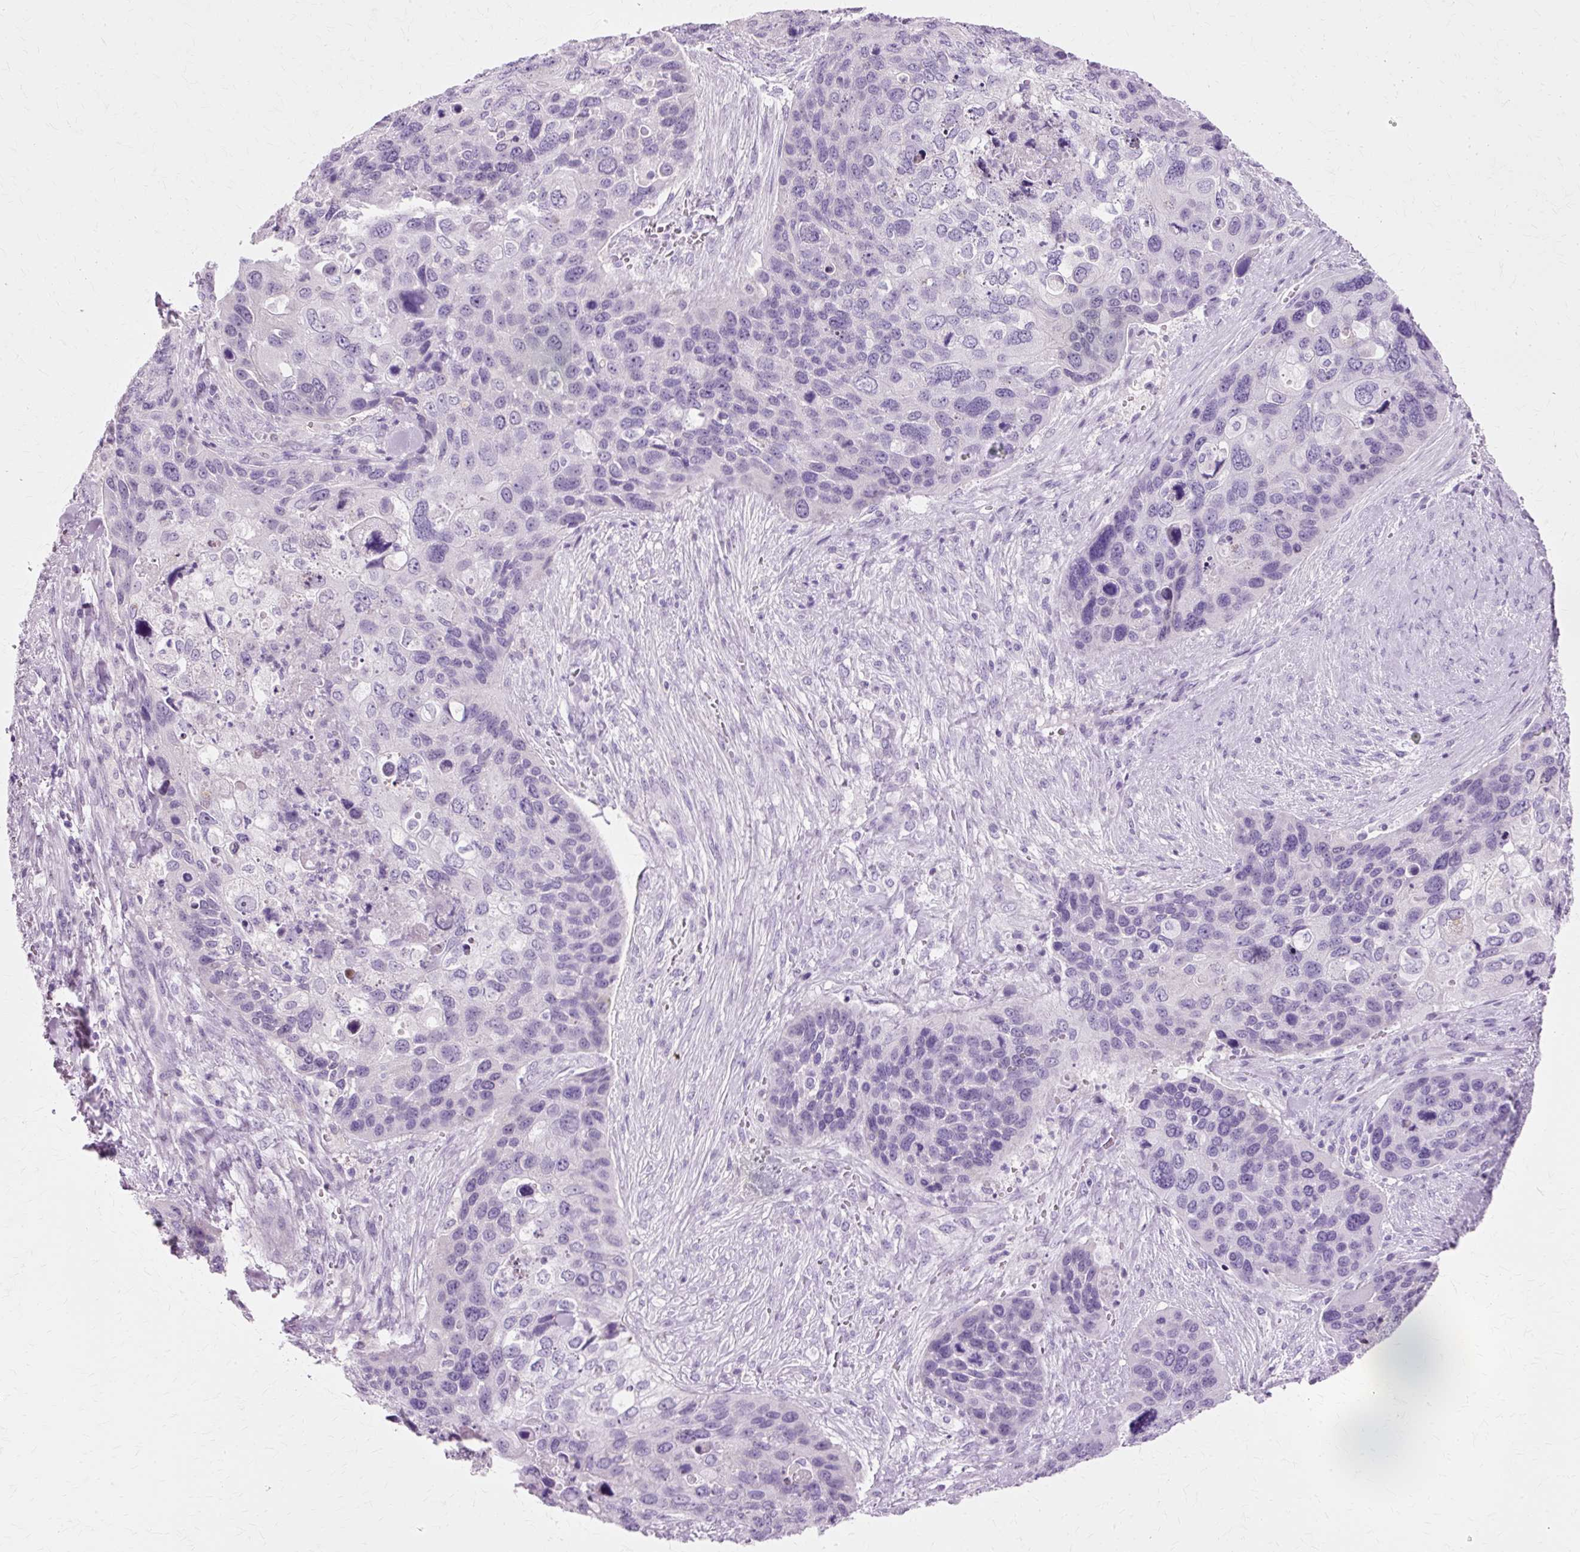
{"staining": {"intensity": "negative", "quantity": "none", "location": "none"}, "tissue": "skin cancer", "cell_type": "Tumor cells", "image_type": "cancer", "snomed": [{"axis": "morphology", "description": "Basal cell carcinoma"}, {"axis": "topography", "description": "Skin"}], "caption": "There is no significant positivity in tumor cells of basal cell carcinoma (skin).", "gene": "VN1R2", "patient": {"sex": "female", "age": 74}}